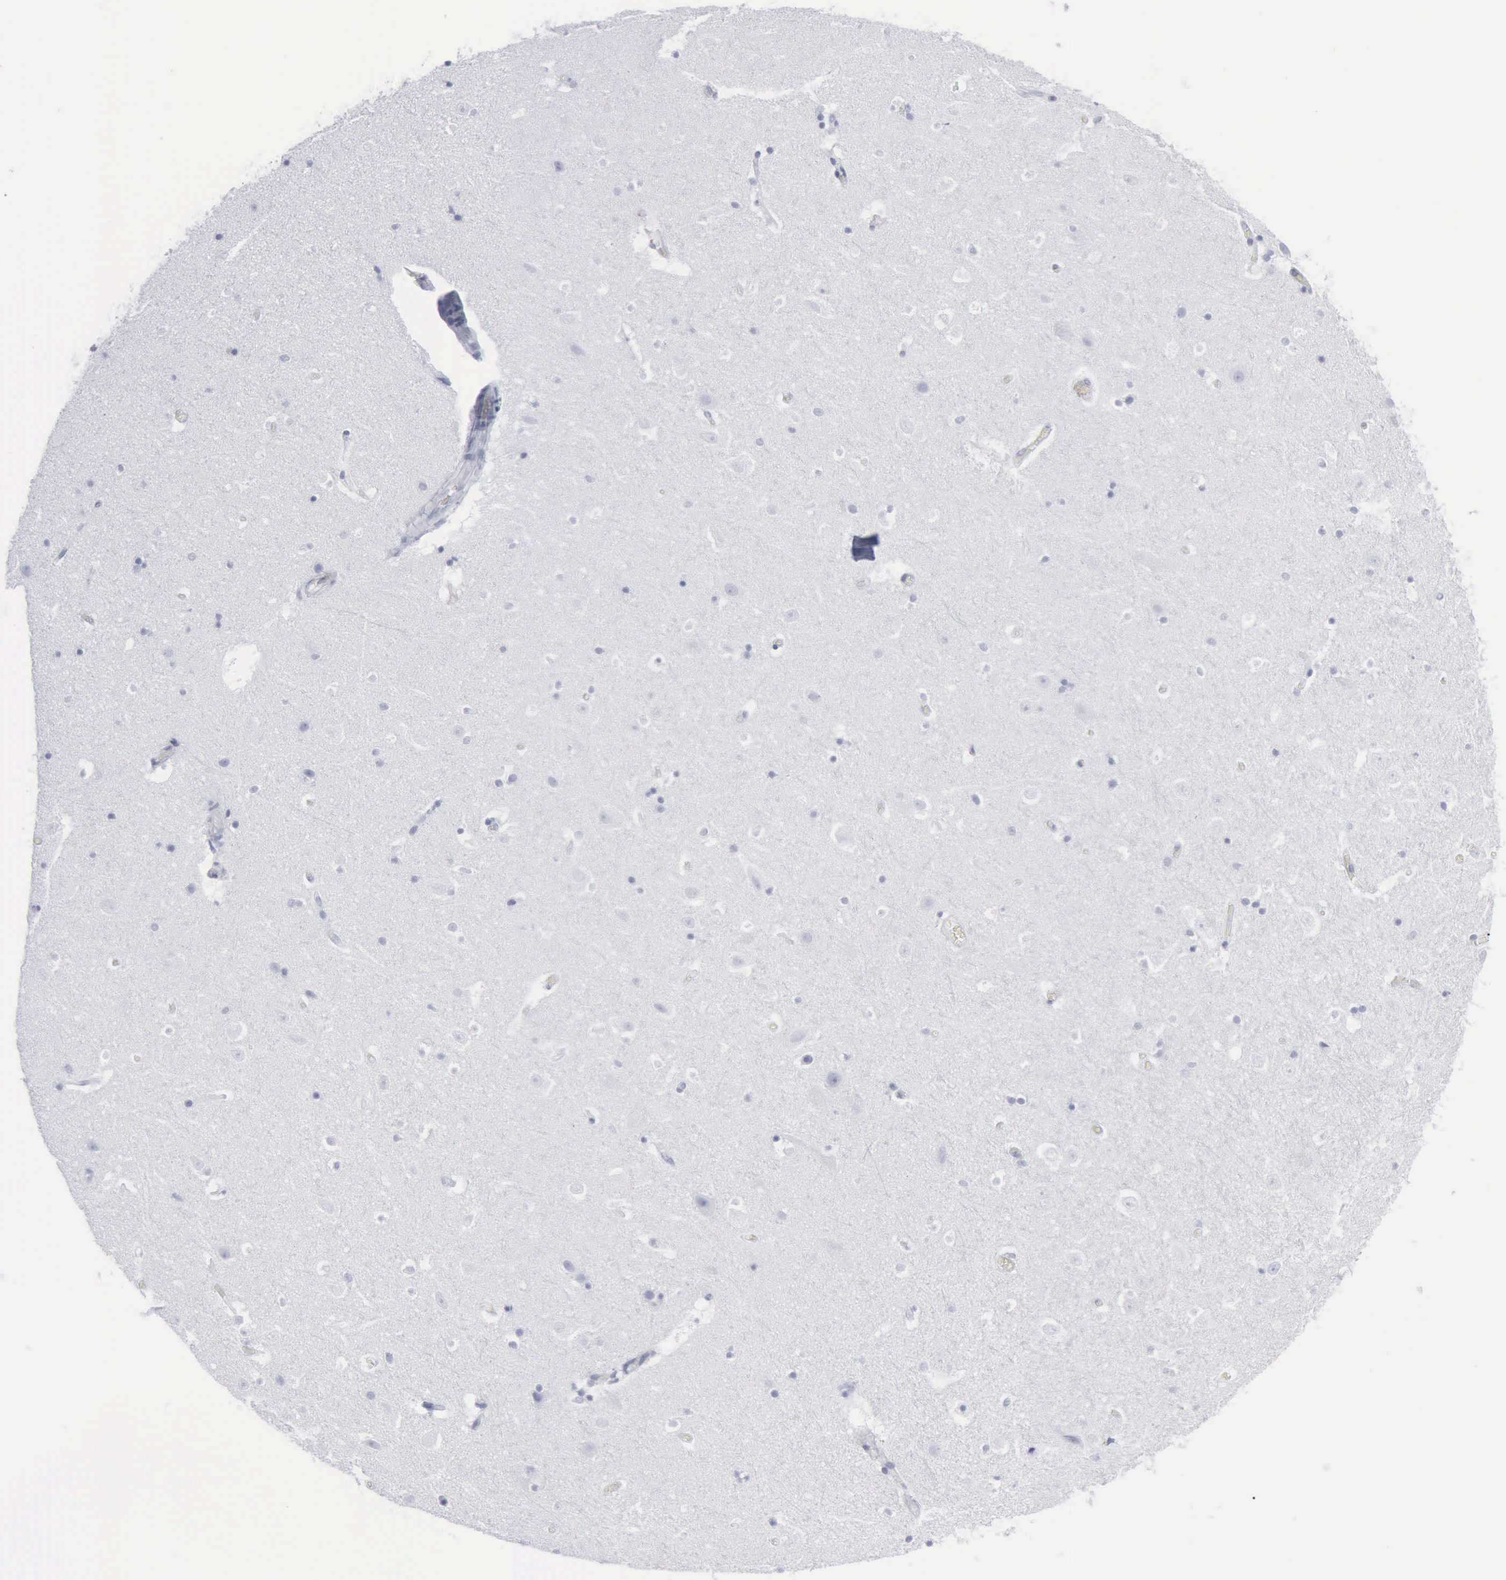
{"staining": {"intensity": "negative", "quantity": "none", "location": "none"}, "tissue": "hippocampus", "cell_type": "Glial cells", "image_type": "normal", "snomed": [{"axis": "morphology", "description": "Normal tissue, NOS"}, {"axis": "topography", "description": "Hippocampus"}], "caption": "Immunohistochemistry (IHC) of benign hippocampus demonstrates no positivity in glial cells.", "gene": "VCAM1", "patient": {"sex": "male", "age": 45}}